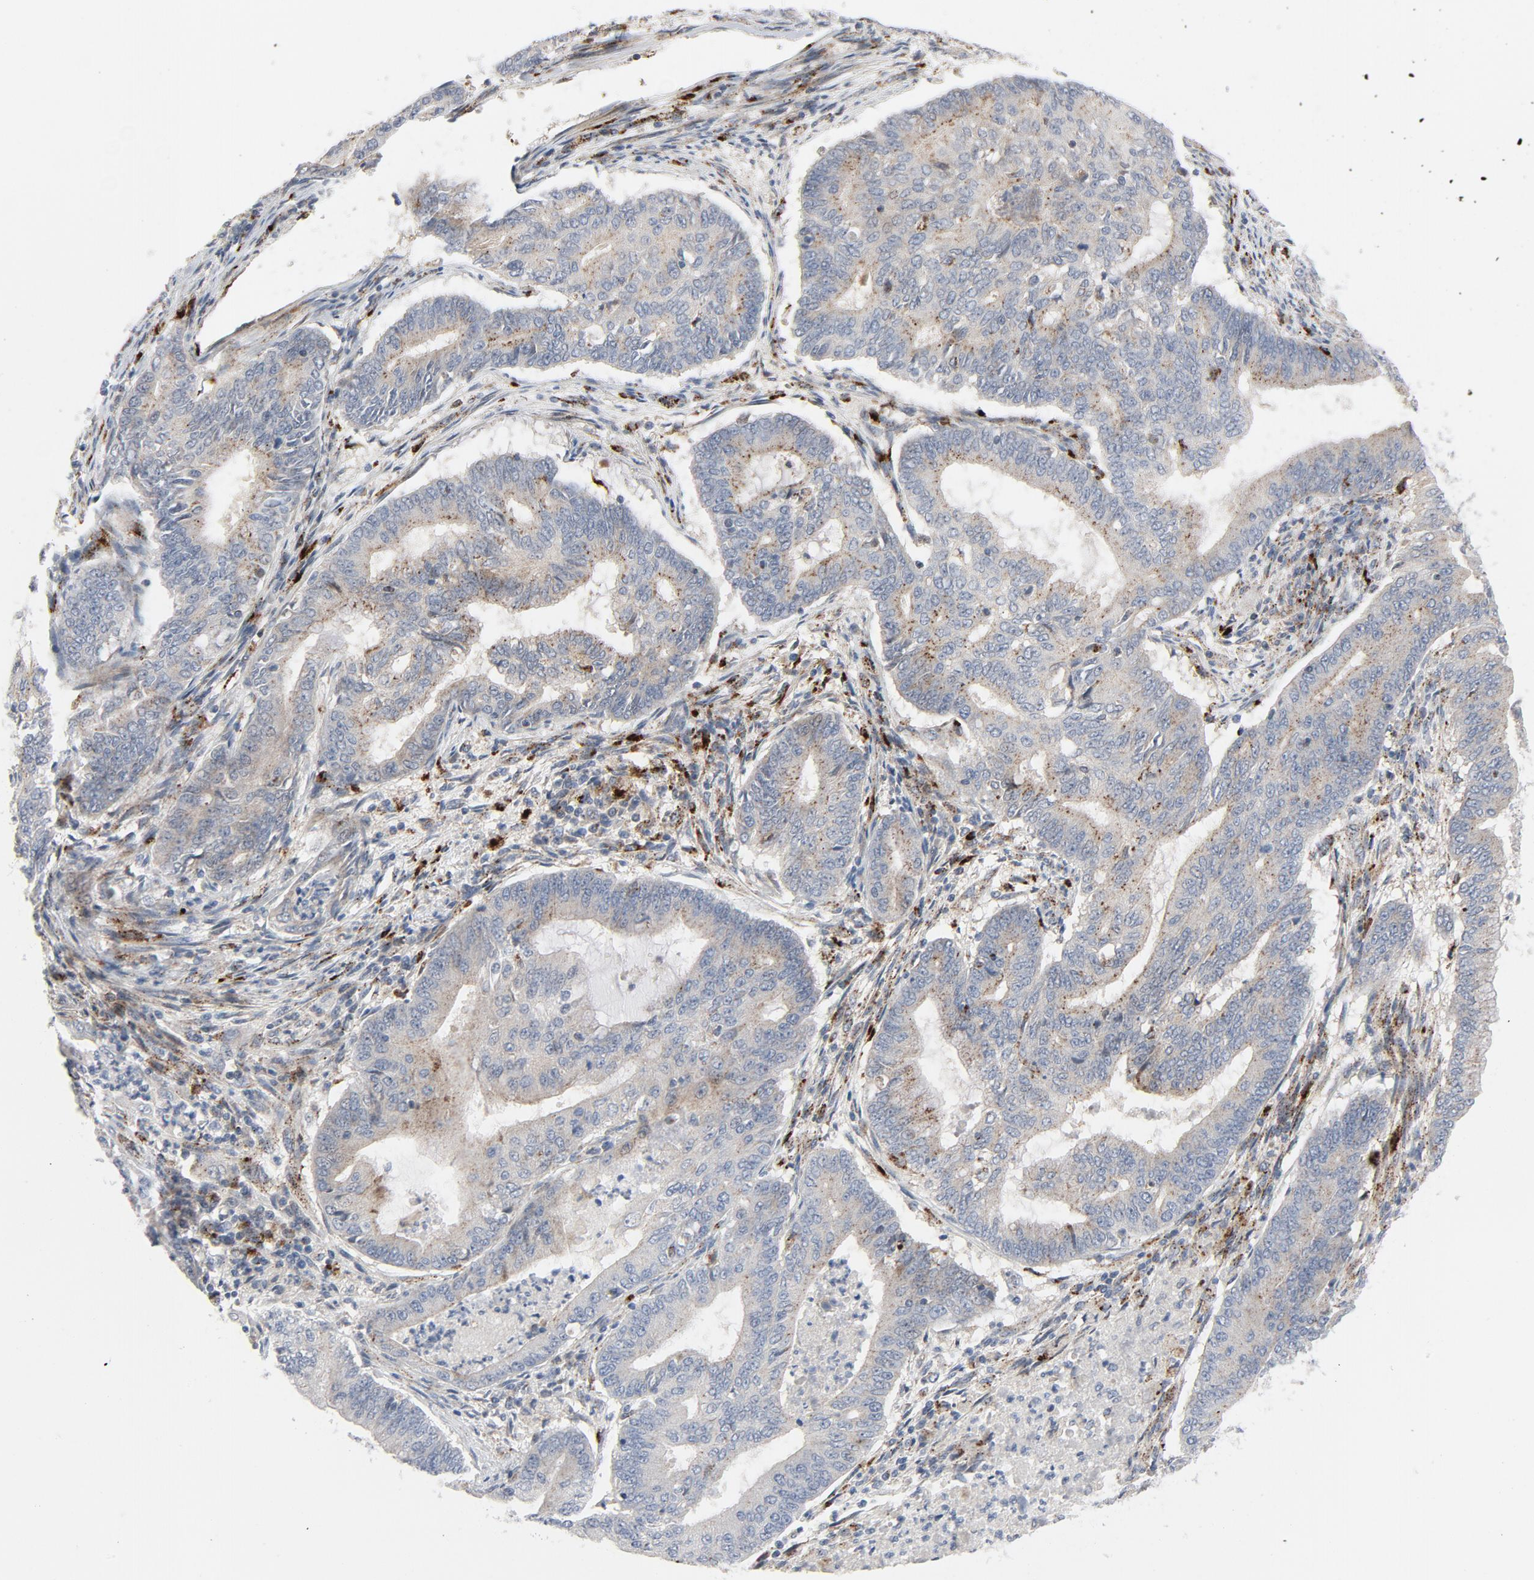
{"staining": {"intensity": "moderate", "quantity": "<25%", "location": "cytoplasmic/membranous"}, "tissue": "endometrial cancer", "cell_type": "Tumor cells", "image_type": "cancer", "snomed": [{"axis": "morphology", "description": "Adenocarcinoma, NOS"}, {"axis": "topography", "description": "Endometrium"}], "caption": "This is a photomicrograph of IHC staining of endometrial cancer, which shows moderate staining in the cytoplasmic/membranous of tumor cells.", "gene": "AKT2", "patient": {"sex": "female", "age": 42}}